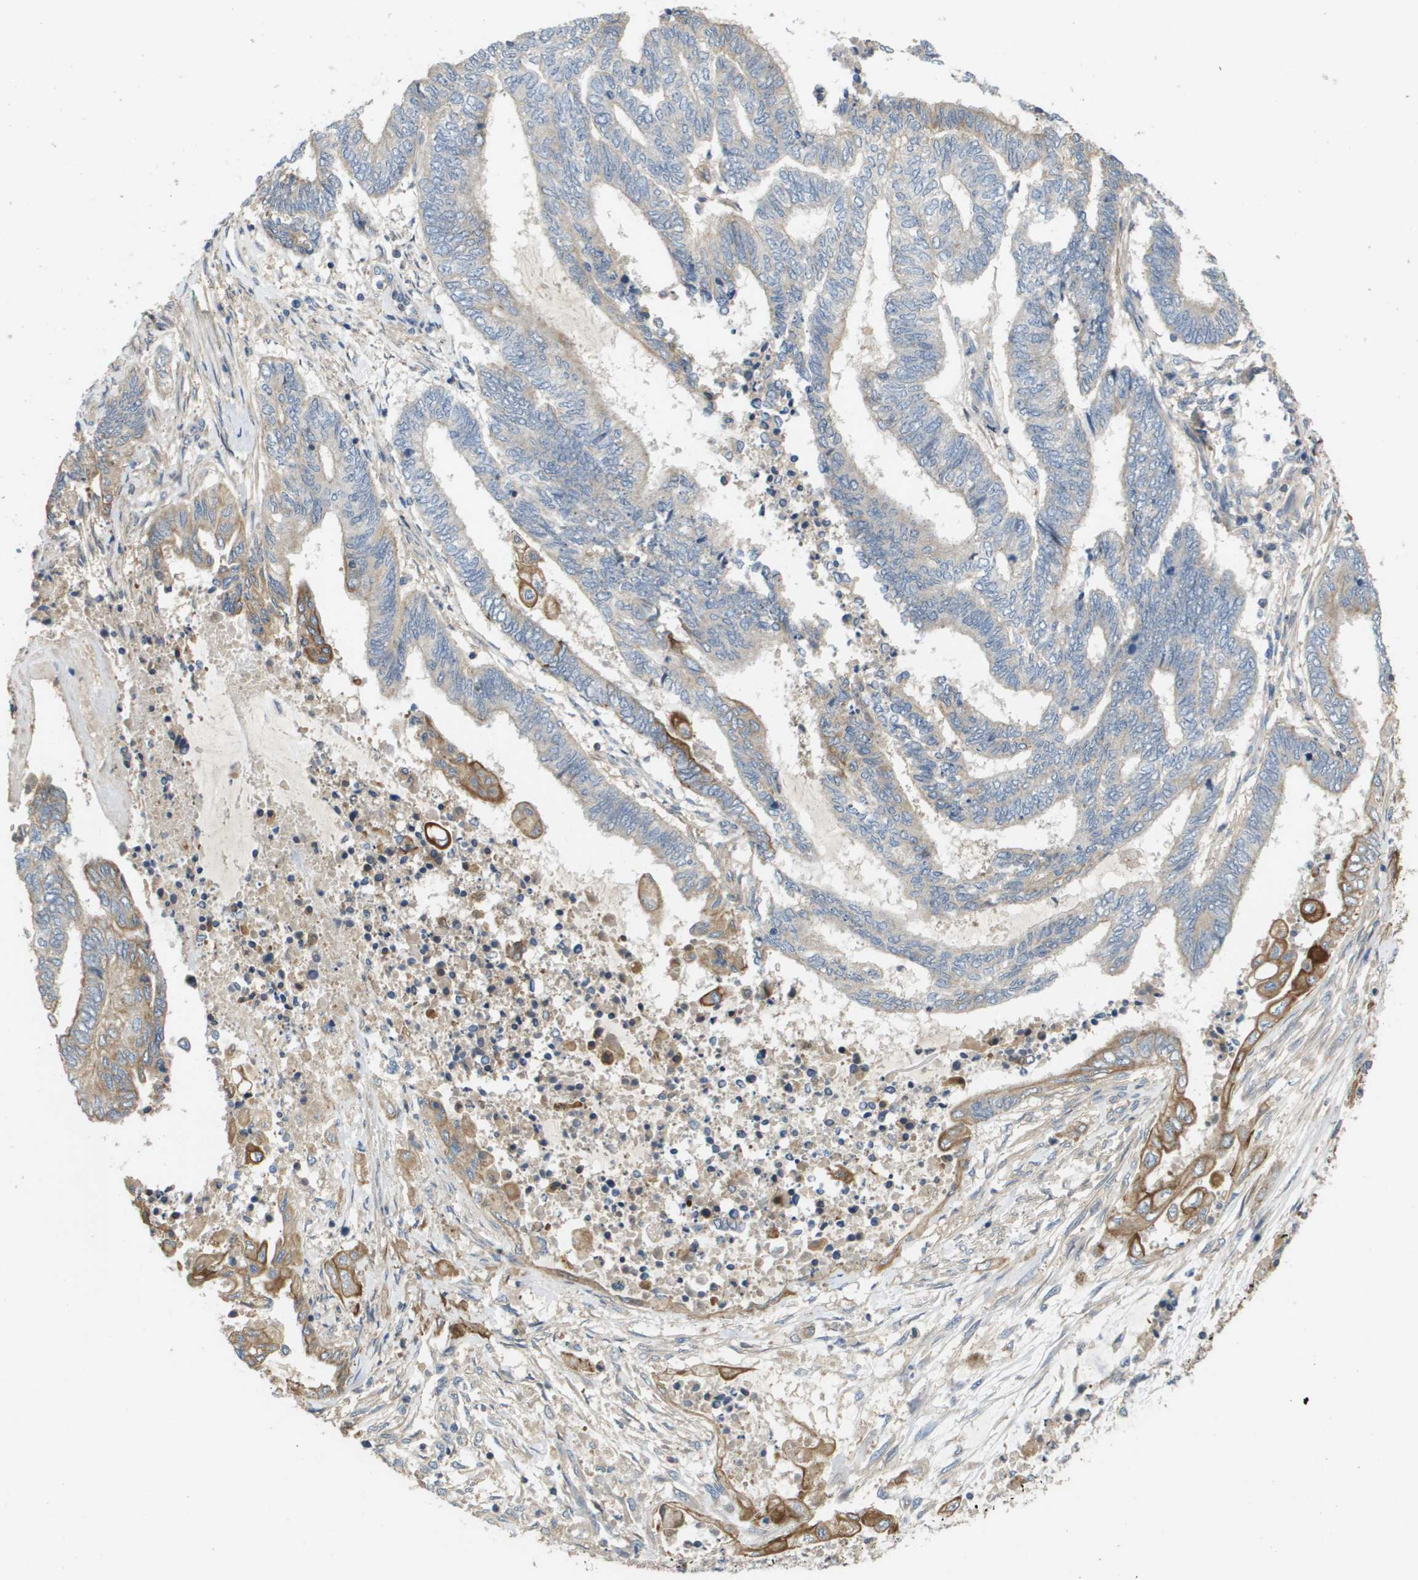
{"staining": {"intensity": "weak", "quantity": "<25%", "location": "cytoplasmic/membranous"}, "tissue": "endometrial cancer", "cell_type": "Tumor cells", "image_type": "cancer", "snomed": [{"axis": "morphology", "description": "Adenocarcinoma, NOS"}, {"axis": "topography", "description": "Uterus"}, {"axis": "topography", "description": "Endometrium"}], "caption": "Endometrial cancer (adenocarcinoma) stained for a protein using IHC reveals no positivity tumor cells.", "gene": "KRT23", "patient": {"sex": "female", "age": 70}}